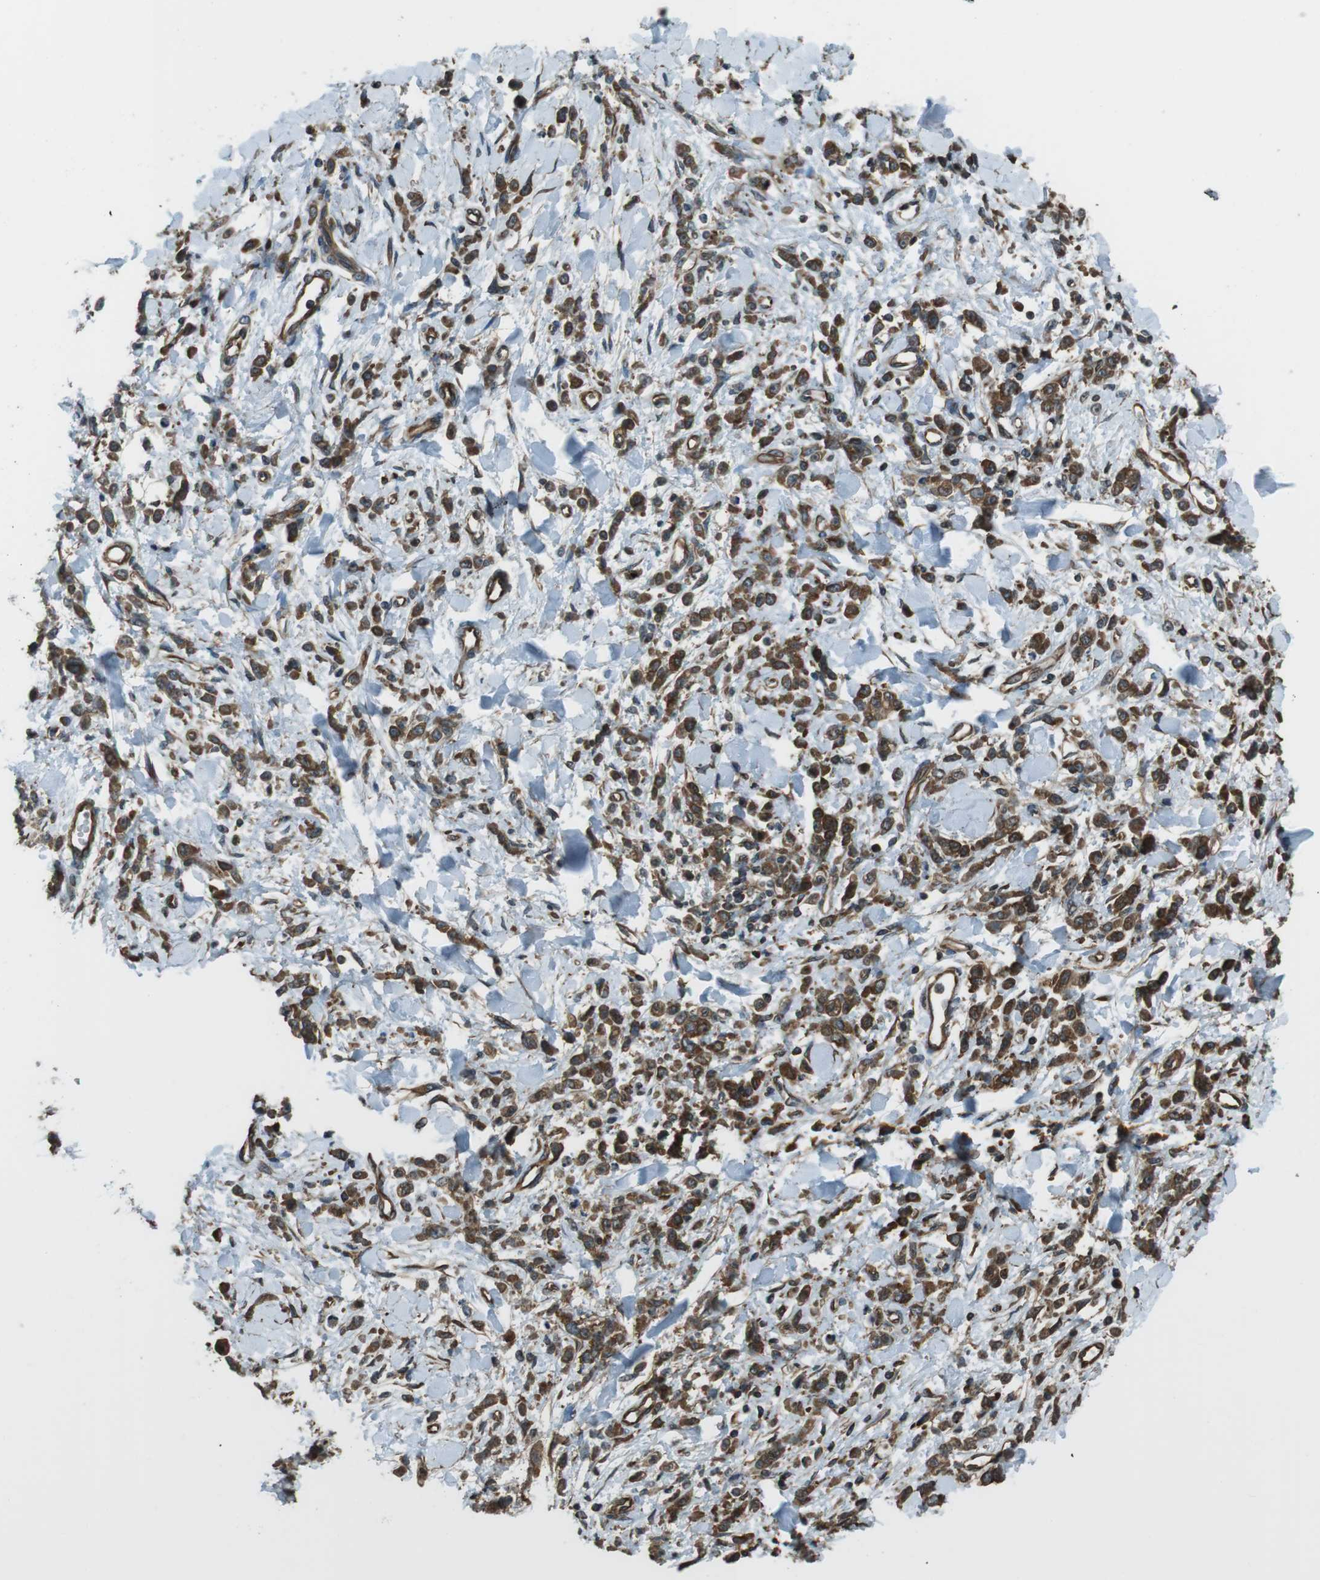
{"staining": {"intensity": "strong", "quantity": ">75%", "location": "cytoplasmic/membranous"}, "tissue": "stomach cancer", "cell_type": "Tumor cells", "image_type": "cancer", "snomed": [{"axis": "morphology", "description": "Normal tissue, NOS"}, {"axis": "morphology", "description": "Adenocarcinoma, NOS"}, {"axis": "topography", "description": "Stomach"}], "caption": "The immunohistochemical stain labels strong cytoplasmic/membranous expression in tumor cells of stomach adenocarcinoma tissue.", "gene": "PA2G4", "patient": {"sex": "male", "age": 82}}